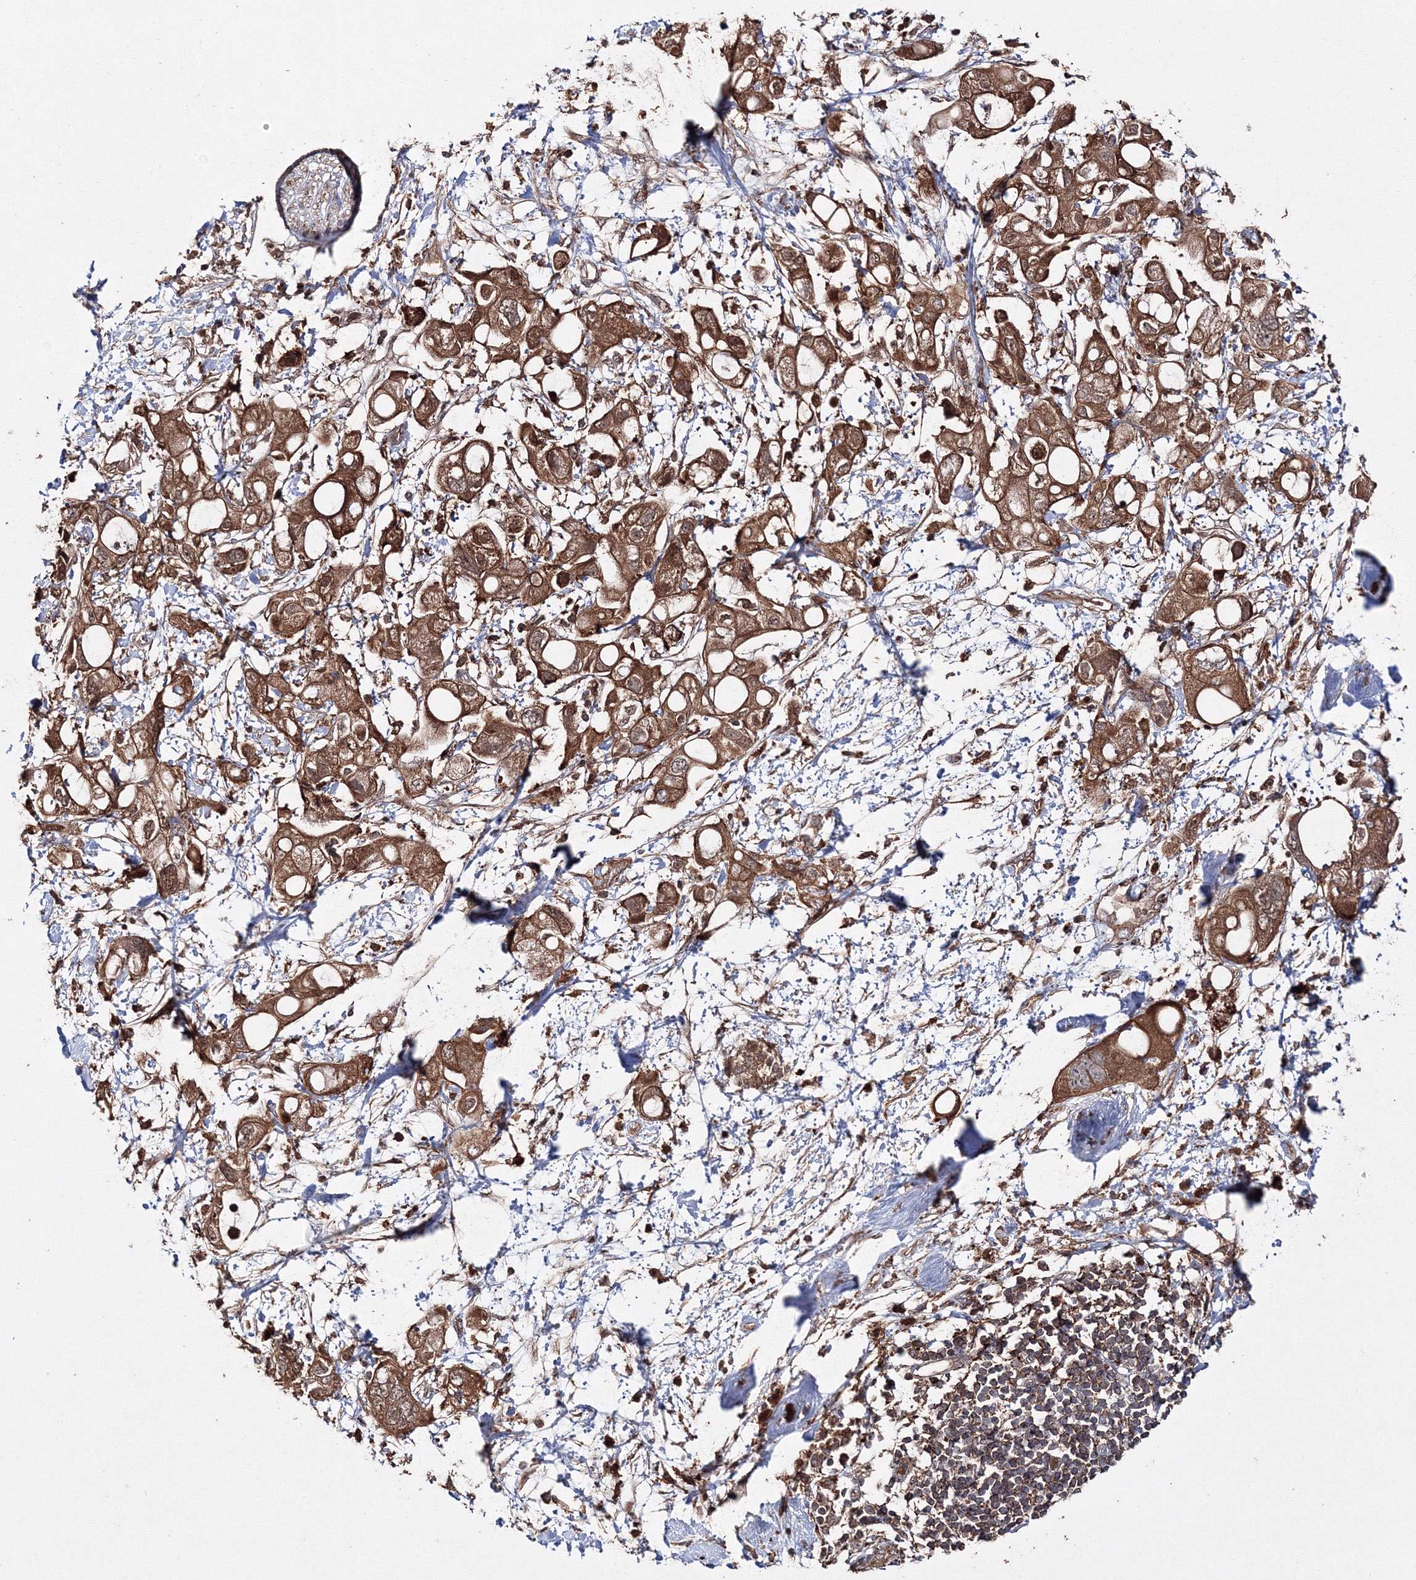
{"staining": {"intensity": "strong", "quantity": ">75%", "location": "cytoplasmic/membranous"}, "tissue": "pancreatic cancer", "cell_type": "Tumor cells", "image_type": "cancer", "snomed": [{"axis": "morphology", "description": "Adenocarcinoma, NOS"}, {"axis": "topography", "description": "Pancreas"}], "caption": "Immunohistochemistry (IHC) staining of pancreatic cancer (adenocarcinoma), which exhibits high levels of strong cytoplasmic/membranous expression in about >75% of tumor cells indicating strong cytoplasmic/membranous protein positivity. The staining was performed using DAB (brown) for protein detection and nuclei were counterstained in hematoxylin (blue).", "gene": "DDO", "patient": {"sex": "female", "age": 56}}